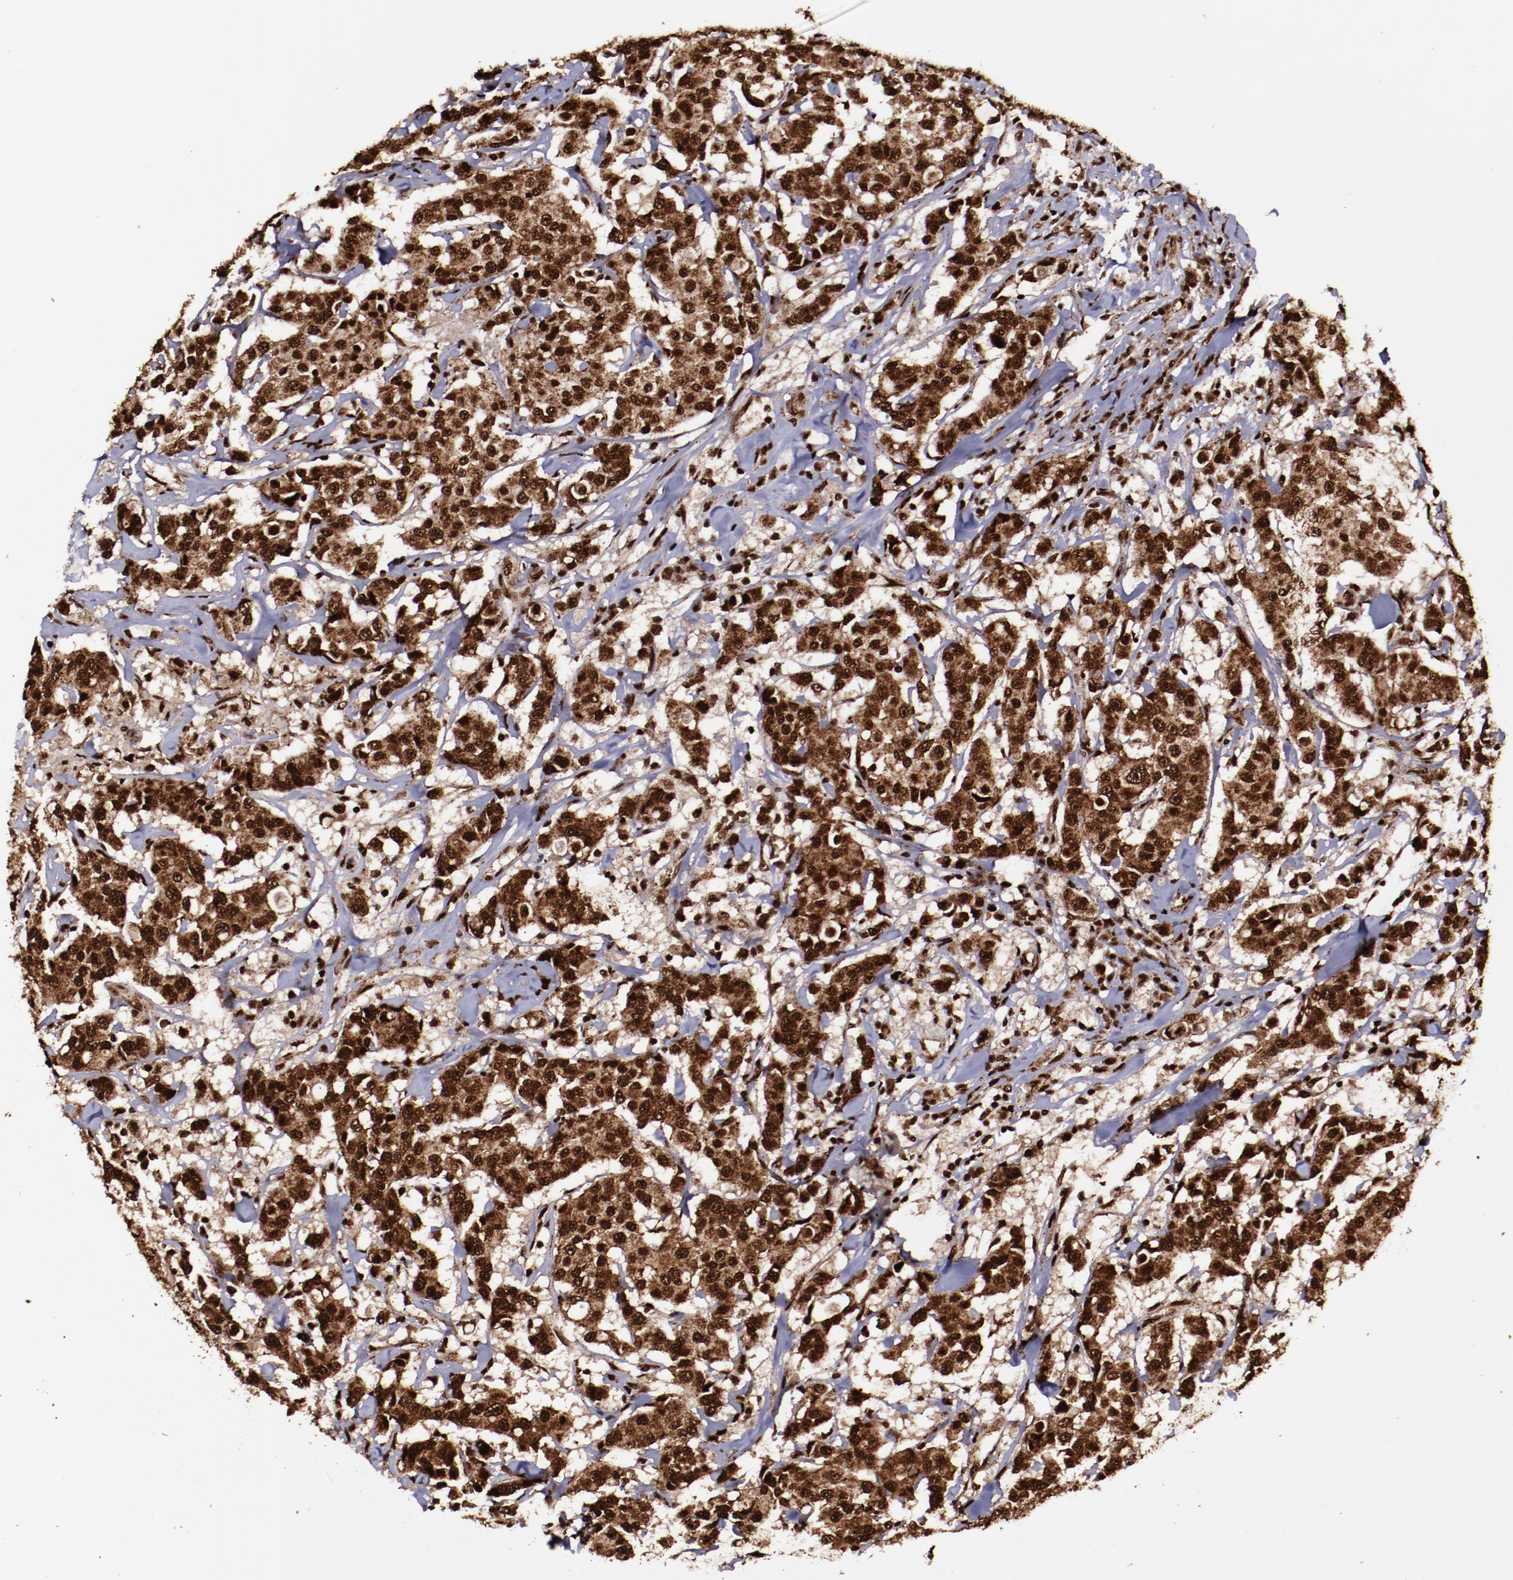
{"staining": {"intensity": "strong", "quantity": ">75%", "location": "cytoplasmic/membranous,nuclear"}, "tissue": "breast cancer", "cell_type": "Tumor cells", "image_type": "cancer", "snomed": [{"axis": "morphology", "description": "Duct carcinoma"}, {"axis": "topography", "description": "Breast"}], "caption": "Breast cancer (intraductal carcinoma) stained with a brown dye demonstrates strong cytoplasmic/membranous and nuclear positive positivity in approximately >75% of tumor cells.", "gene": "SNW1", "patient": {"sex": "female", "age": 27}}